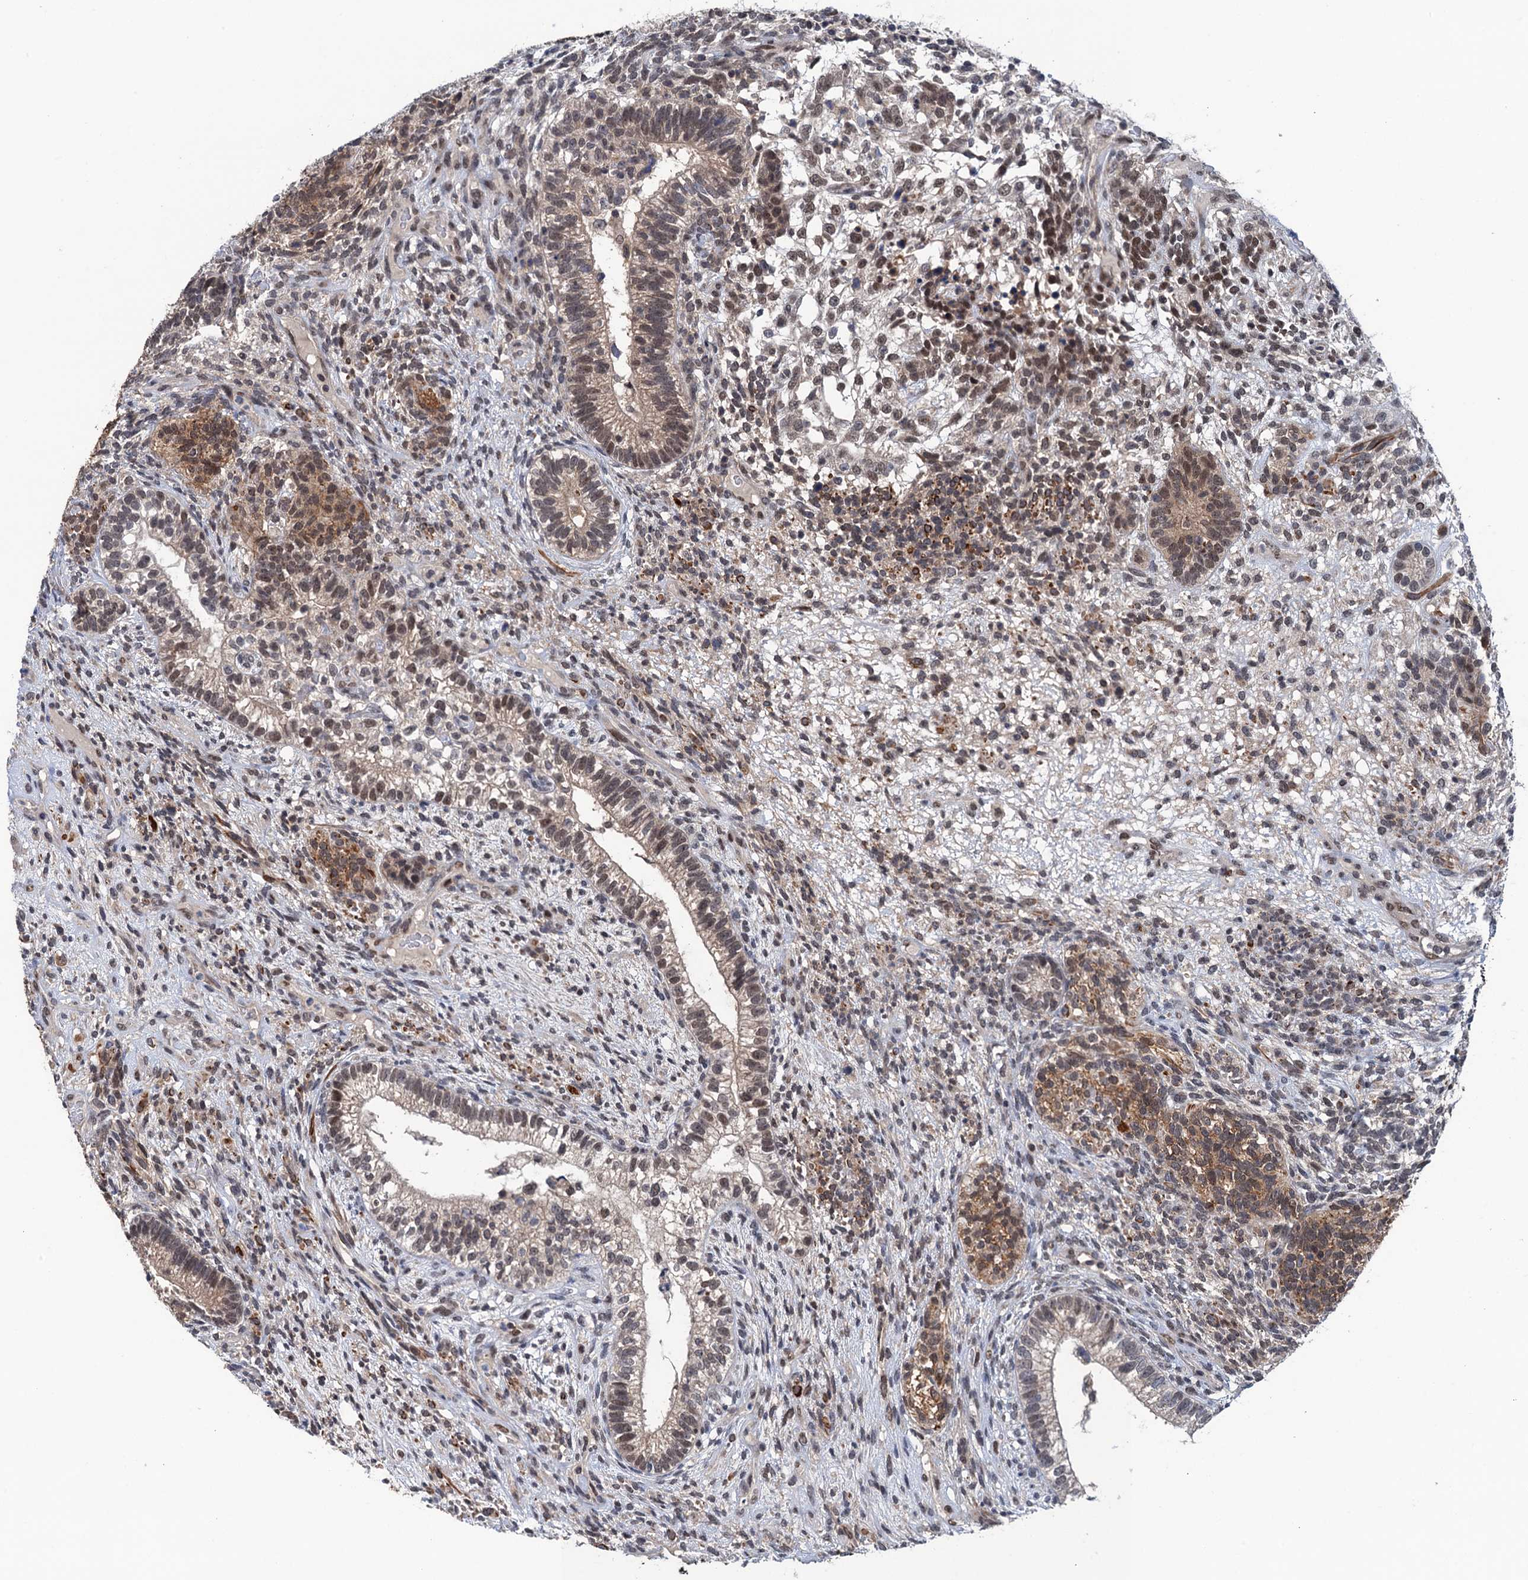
{"staining": {"intensity": "moderate", "quantity": ">75%", "location": "nuclear"}, "tissue": "testis cancer", "cell_type": "Tumor cells", "image_type": "cancer", "snomed": [{"axis": "morphology", "description": "Seminoma, NOS"}, {"axis": "morphology", "description": "Carcinoma, Embryonal, NOS"}, {"axis": "topography", "description": "Testis"}], "caption": "An immunohistochemistry (IHC) micrograph of neoplastic tissue is shown. Protein staining in brown labels moderate nuclear positivity in testis embryonal carcinoma within tumor cells.", "gene": "SAE1", "patient": {"sex": "male", "age": 28}}